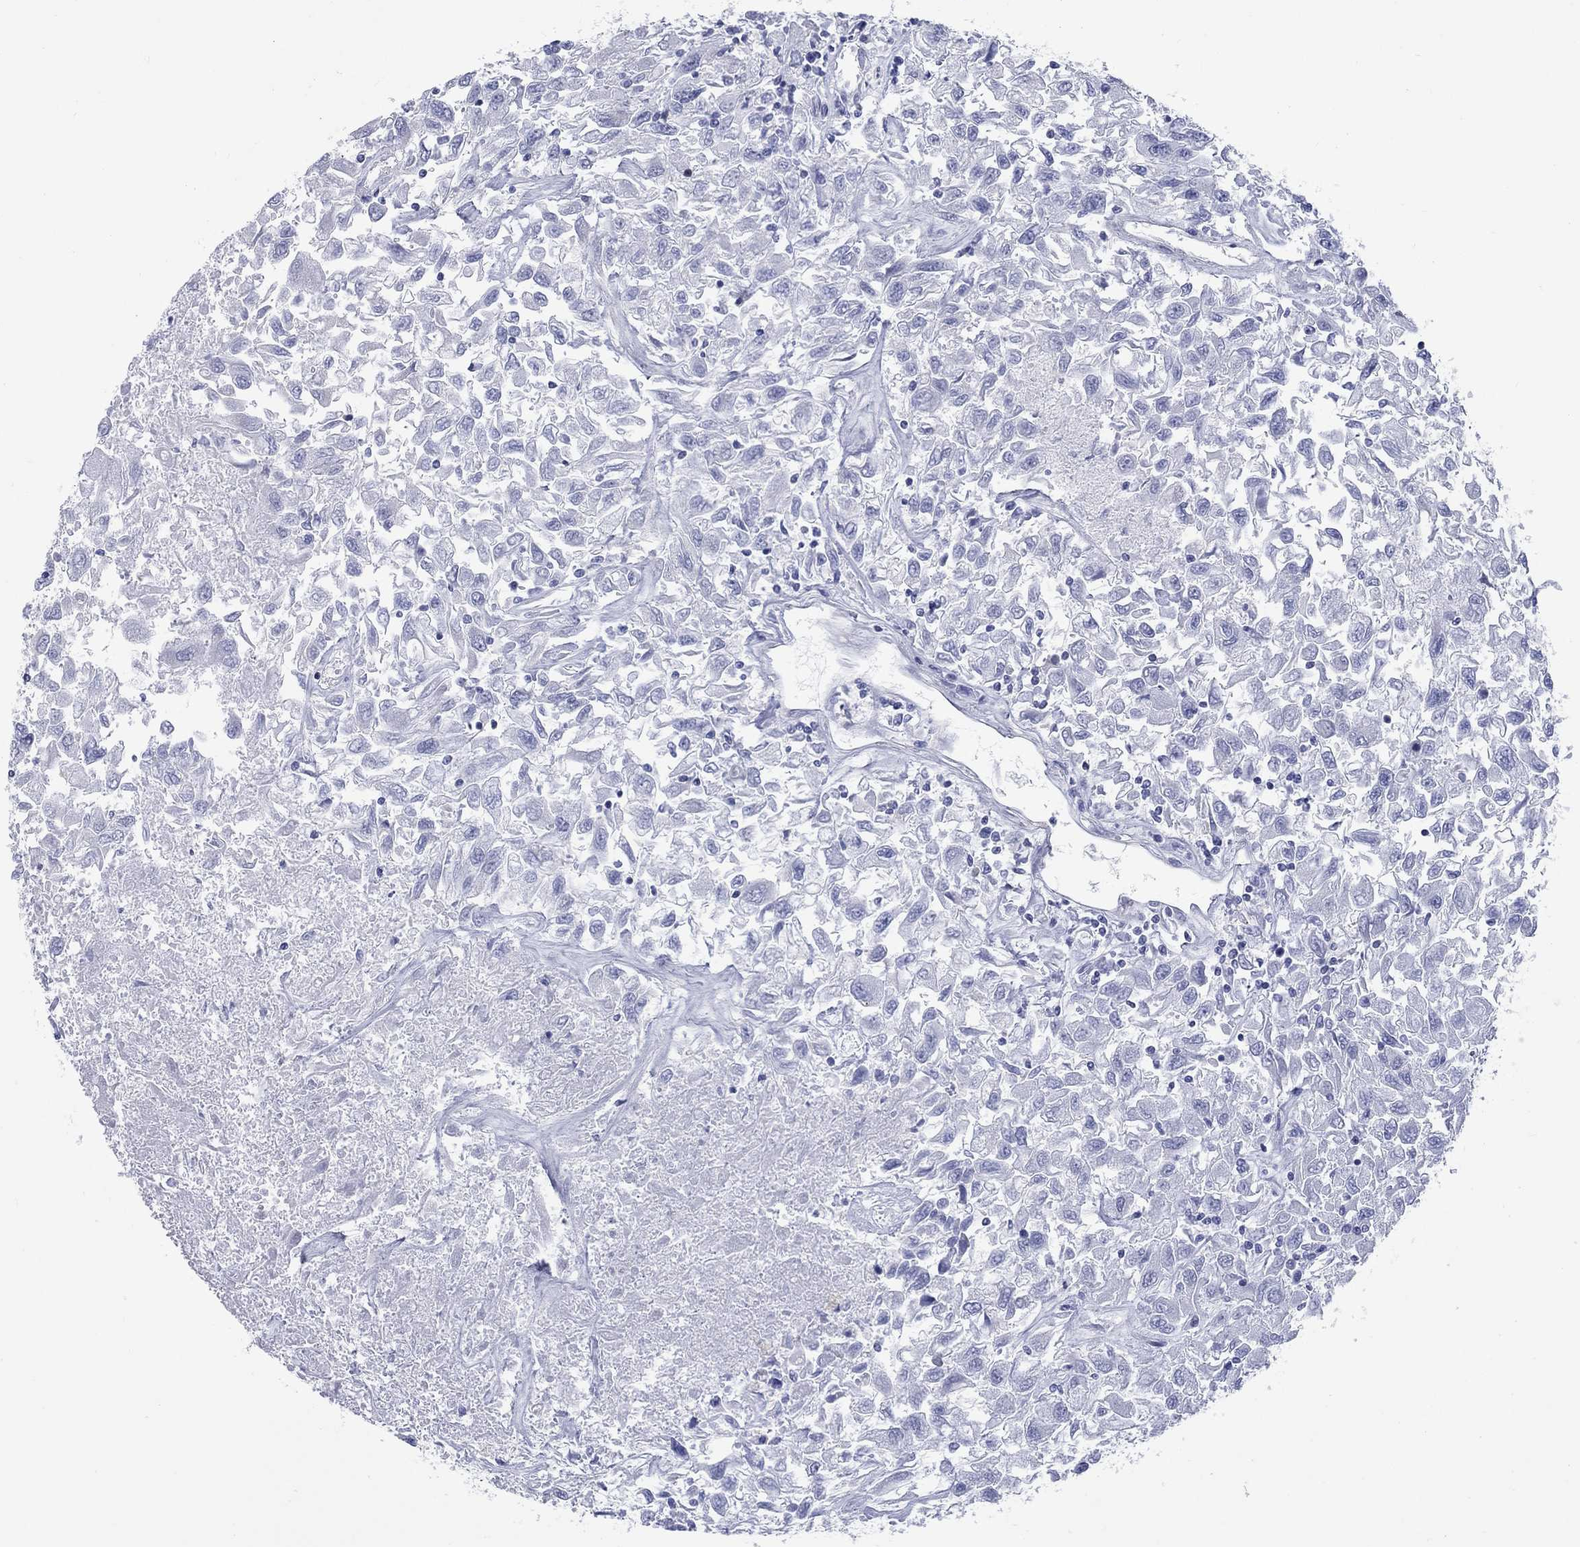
{"staining": {"intensity": "negative", "quantity": "none", "location": "none"}, "tissue": "renal cancer", "cell_type": "Tumor cells", "image_type": "cancer", "snomed": [{"axis": "morphology", "description": "Adenocarcinoma, NOS"}, {"axis": "topography", "description": "Kidney"}], "caption": "An IHC image of adenocarcinoma (renal) is shown. There is no staining in tumor cells of adenocarcinoma (renal). (DAB IHC with hematoxylin counter stain).", "gene": "CCNA1", "patient": {"sex": "female", "age": 76}}